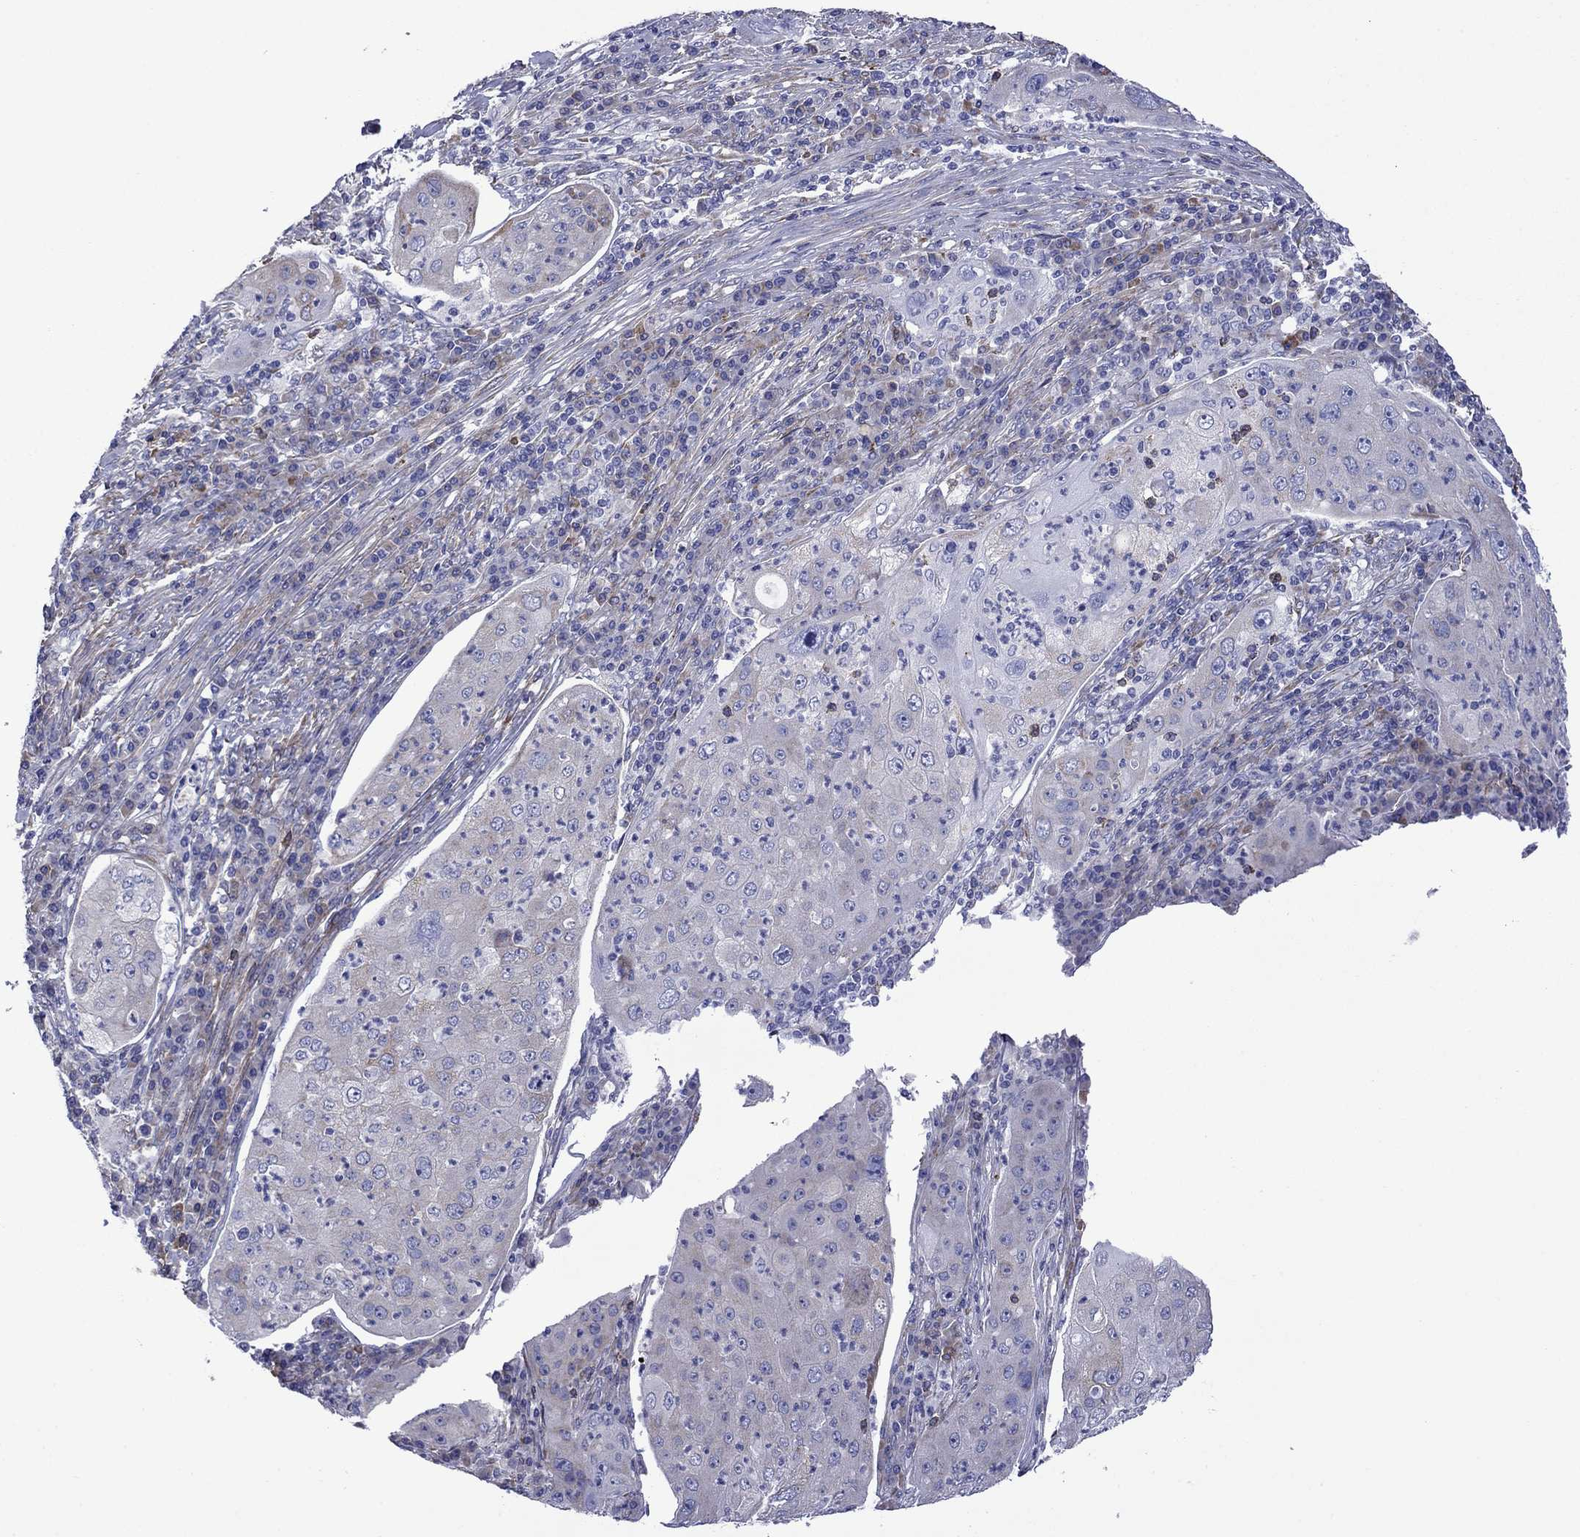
{"staining": {"intensity": "negative", "quantity": "none", "location": "none"}, "tissue": "lung cancer", "cell_type": "Tumor cells", "image_type": "cancer", "snomed": [{"axis": "morphology", "description": "Squamous cell carcinoma, NOS"}, {"axis": "topography", "description": "Lung"}], "caption": "This micrograph is of lung cancer (squamous cell carcinoma) stained with immunohistochemistry to label a protein in brown with the nuclei are counter-stained blue. There is no staining in tumor cells.", "gene": "HSPG2", "patient": {"sex": "female", "age": 59}}